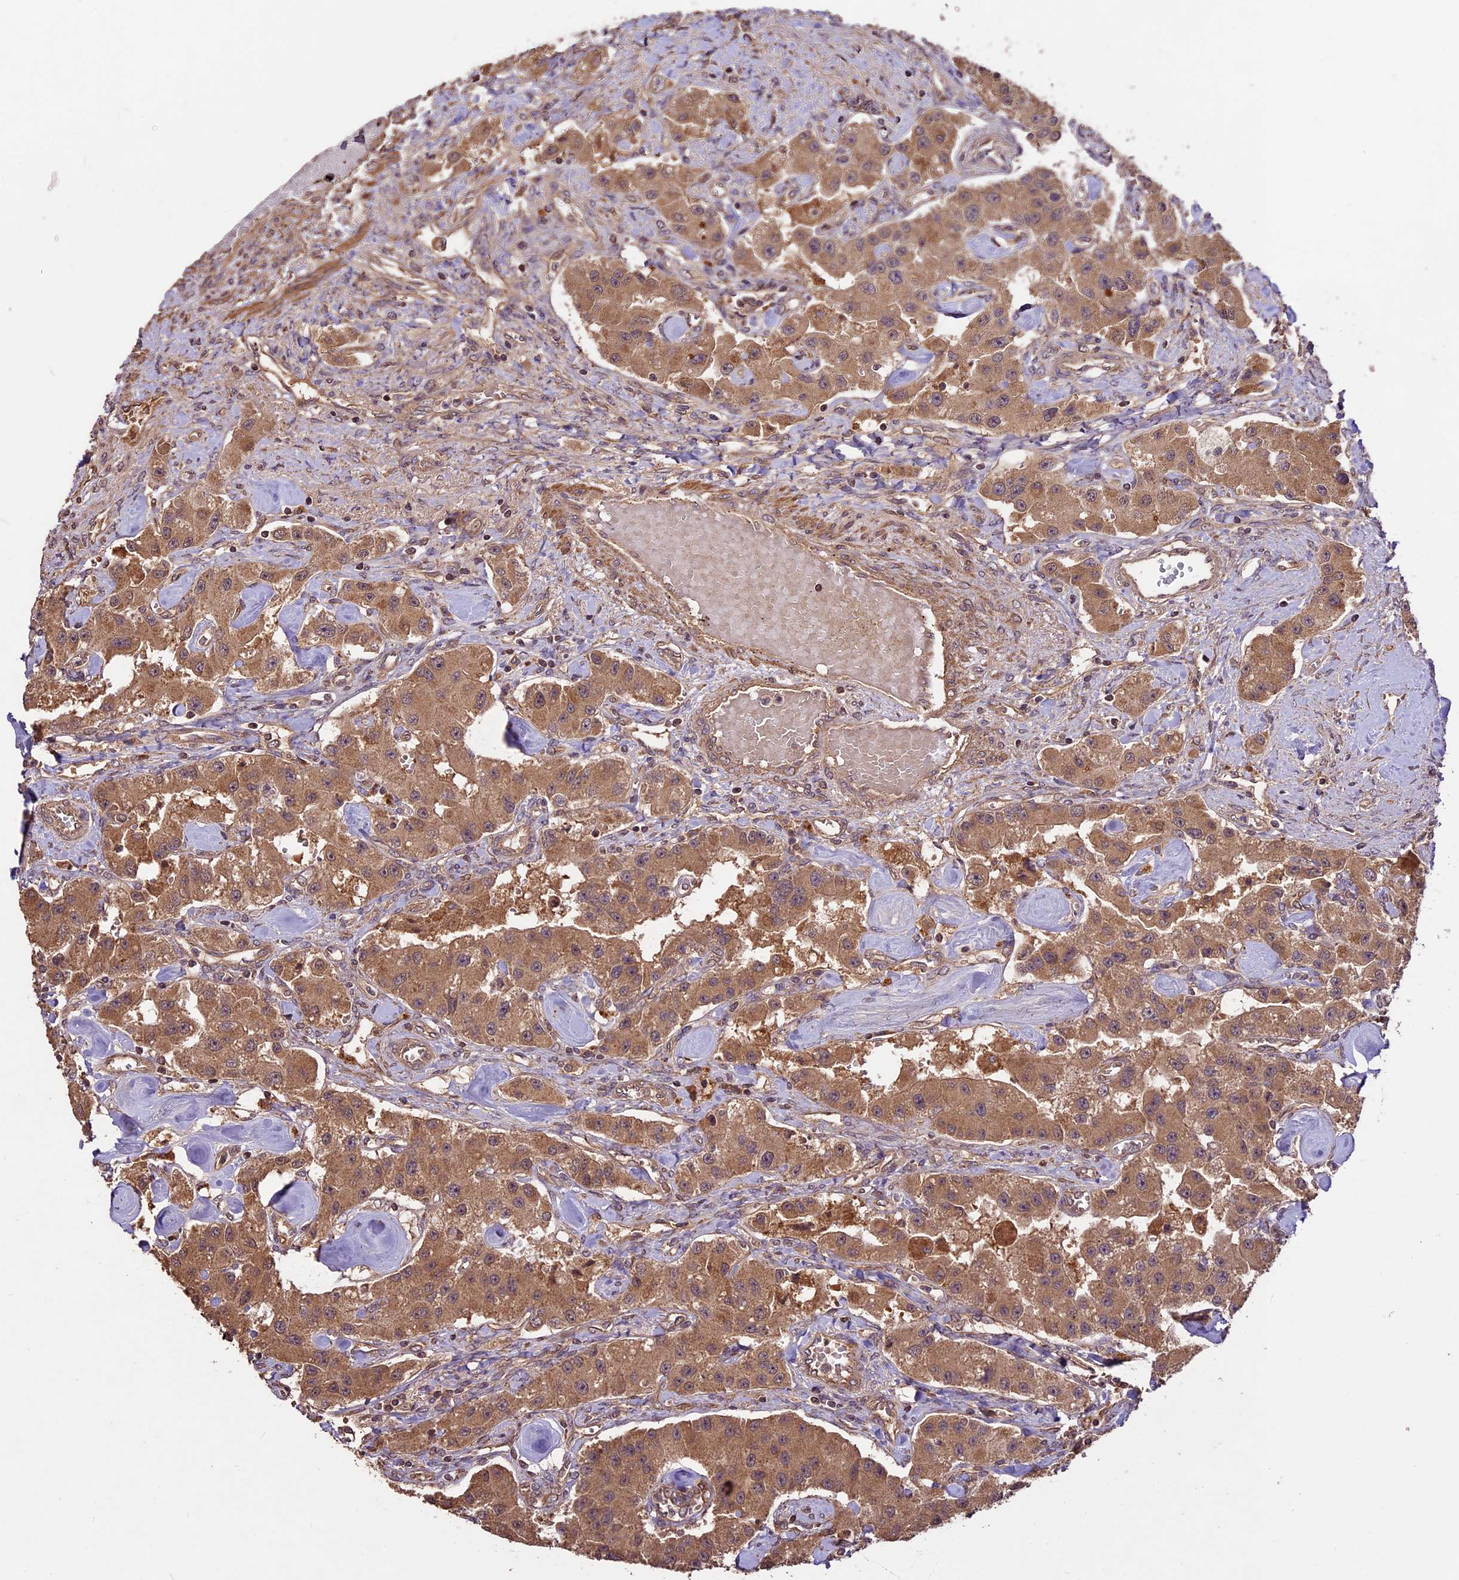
{"staining": {"intensity": "moderate", "quantity": ">75%", "location": "cytoplasmic/membranous"}, "tissue": "carcinoid", "cell_type": "Tumor cells", "image_type": "cancer", "snomed": [{"axis": "morphology", "description": "Carcinoid, malignant, NOS"}, {"axis": "topography", "description": "Pancreas"}], "caption": "Protein expression analysis of carcinoid displays moderate cytoplasmic/membranous positivity in approximately >75% of tumor cells. The protein of interest is shown in brown color, while the nuclei are stained blue.", "gene": "CRLF1", "patient": {"sex": "male", "age": 41}}